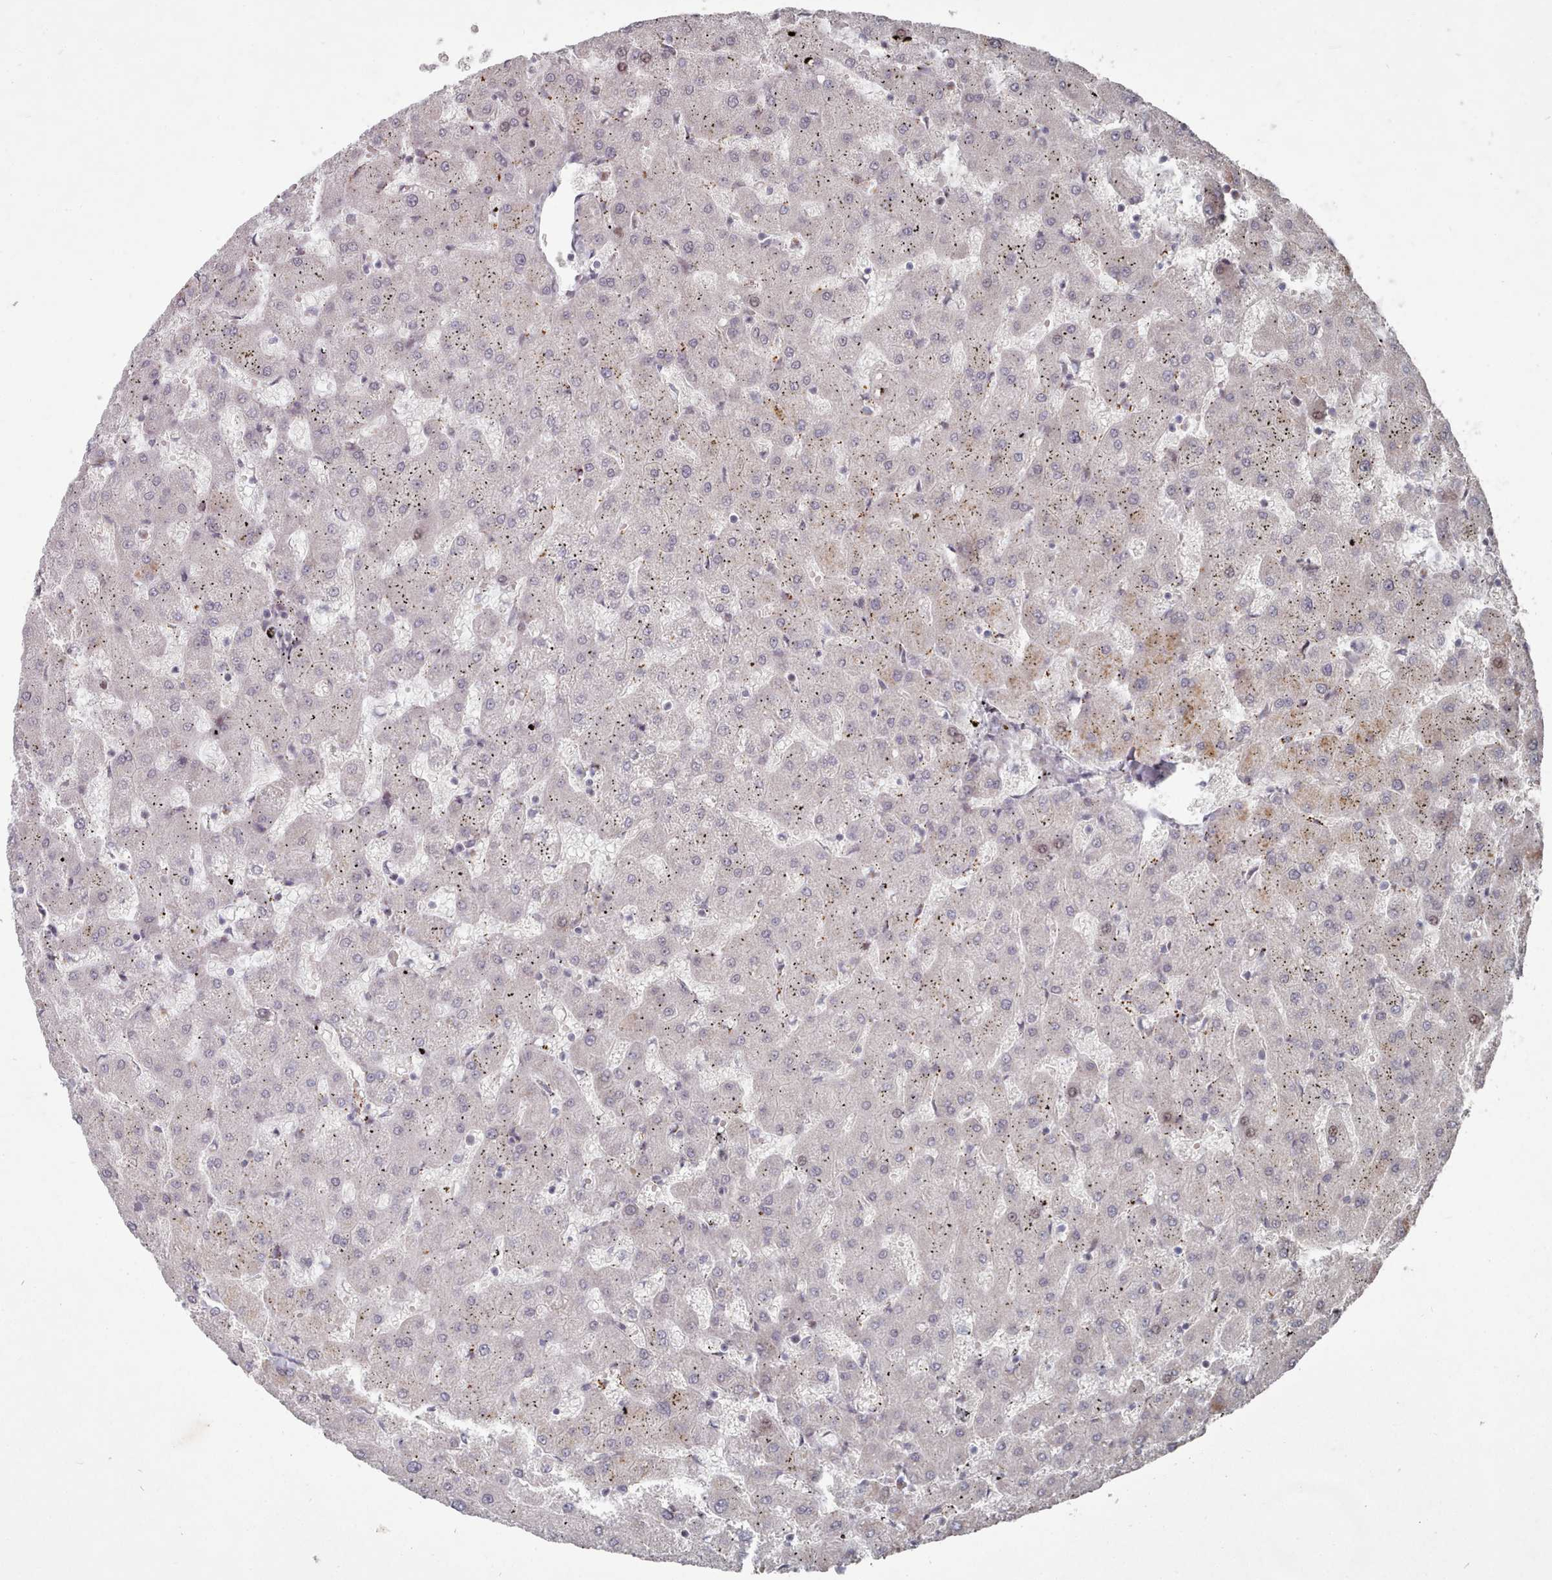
{"staining": {"intensity": "negative", "quantity": "none", "location": "none"}, "tissue": "liver", "cell_type": "Cholangiocytes", "image_type": "normal", "snomed": [{"axis": "morphology", "description": "Normal tissue, NOS"}, {"axis": "topography", "description": "Liver"}], "caption": "A high-resolution photomicrograph shows immunohistochemistry staining of benign liver, which demonstrates no significant expression in cholangiocytes.", "gene": "CPSF4", "patient": {"sex": "female", "age": 63}}